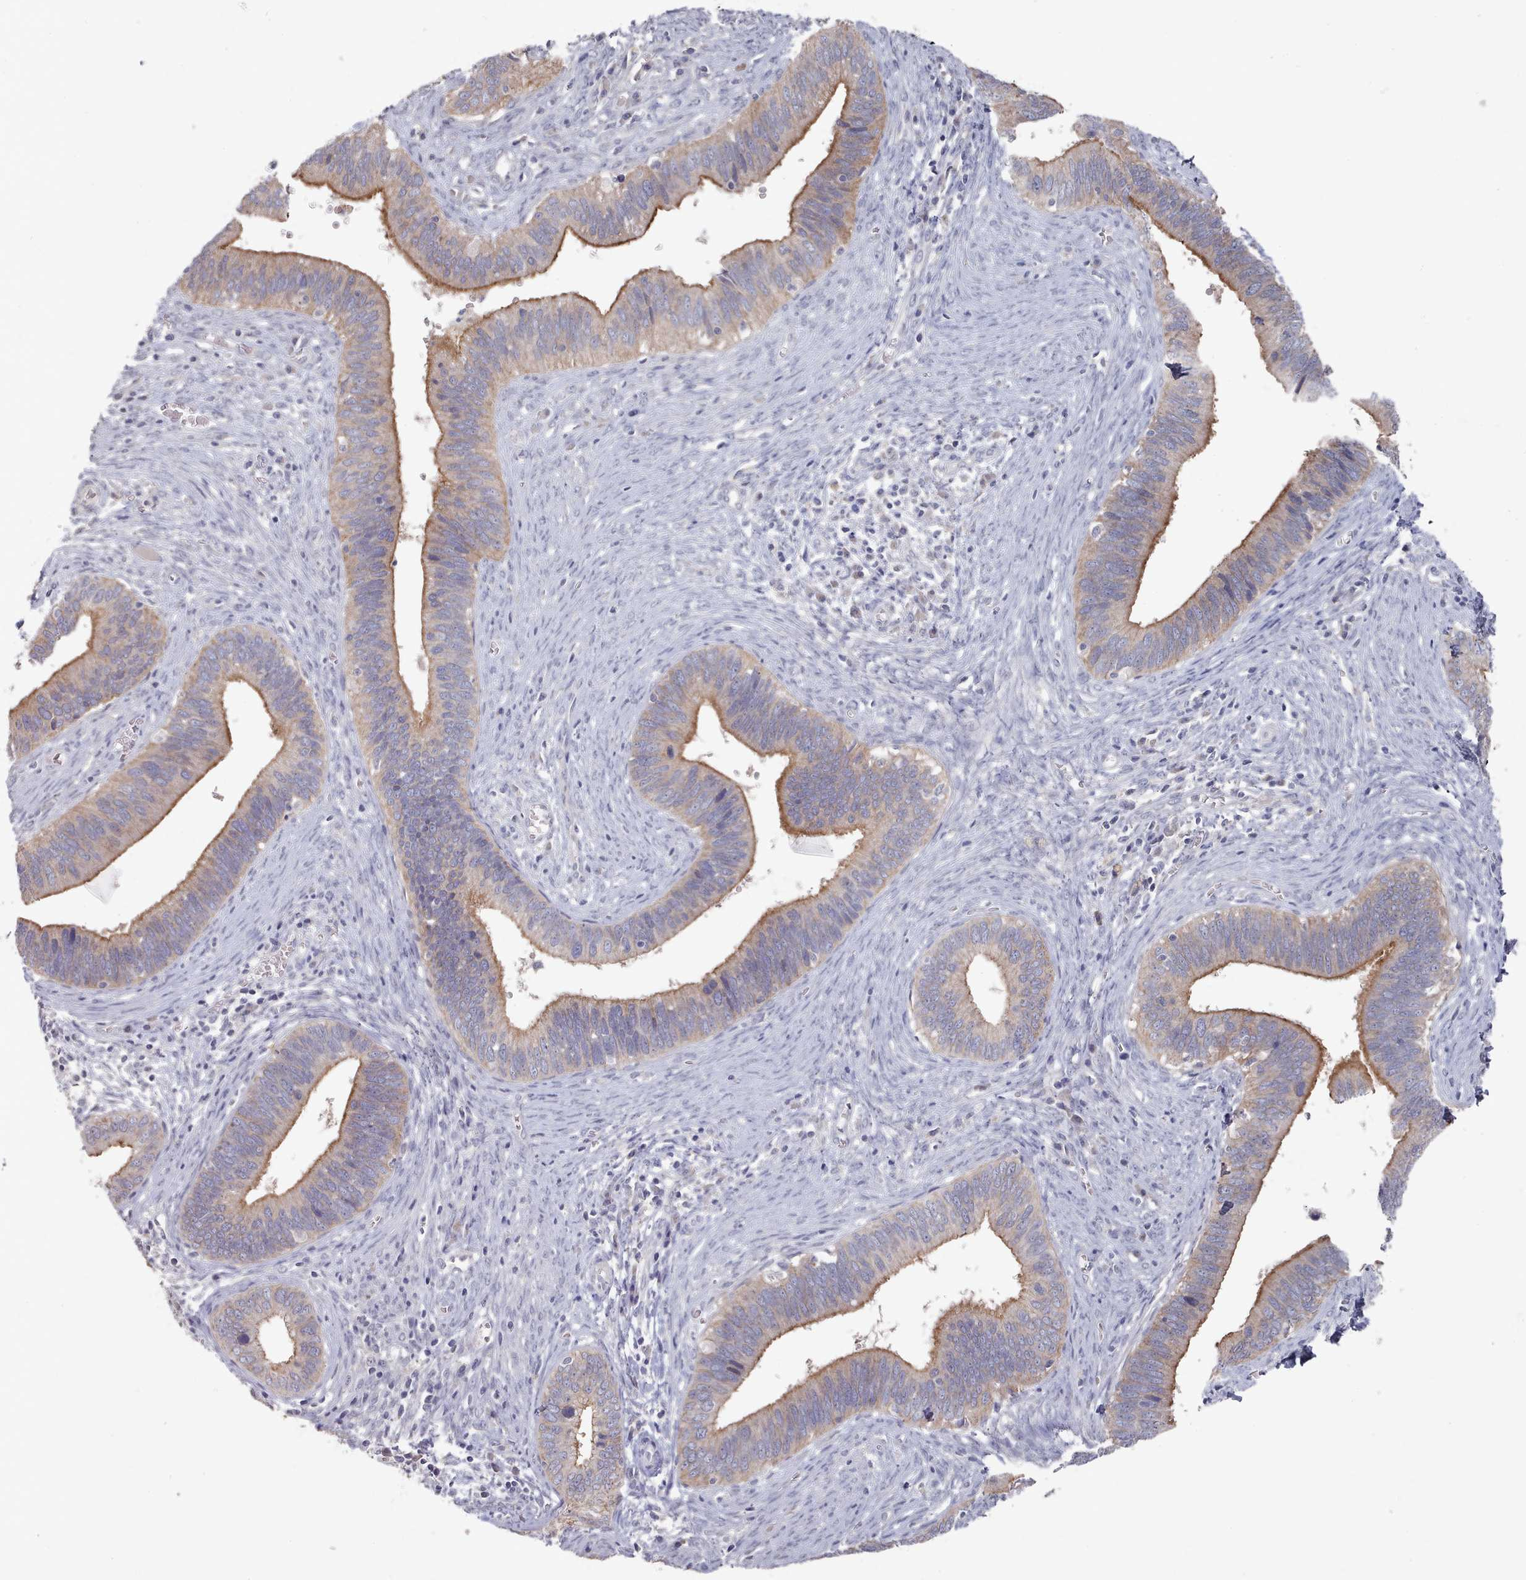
{"staining": {"intensity": "moderate", "quantity": ">75%", "location": "cytoplasmic/membranous"}, "tissue": "cervical cancer", "cell_type": "Tumor cells", "image_type": "cancer", "snomed": [{"axis": "morphology", "description": "Adenocarcinoma, NOS"}, {"axis": "topography", "description": "Cervix"}], "caption": "Immunohistochemical staining of cervical cancer displays moderate cytoplasmic/membranous protein expression in approximately >75% of tumor cells. Immunohistochemistry stains the protein of interest in brown and the nuclei are stained blue.", "gene": "PROM2", "patient": {"sex": "female", "age": 42}}